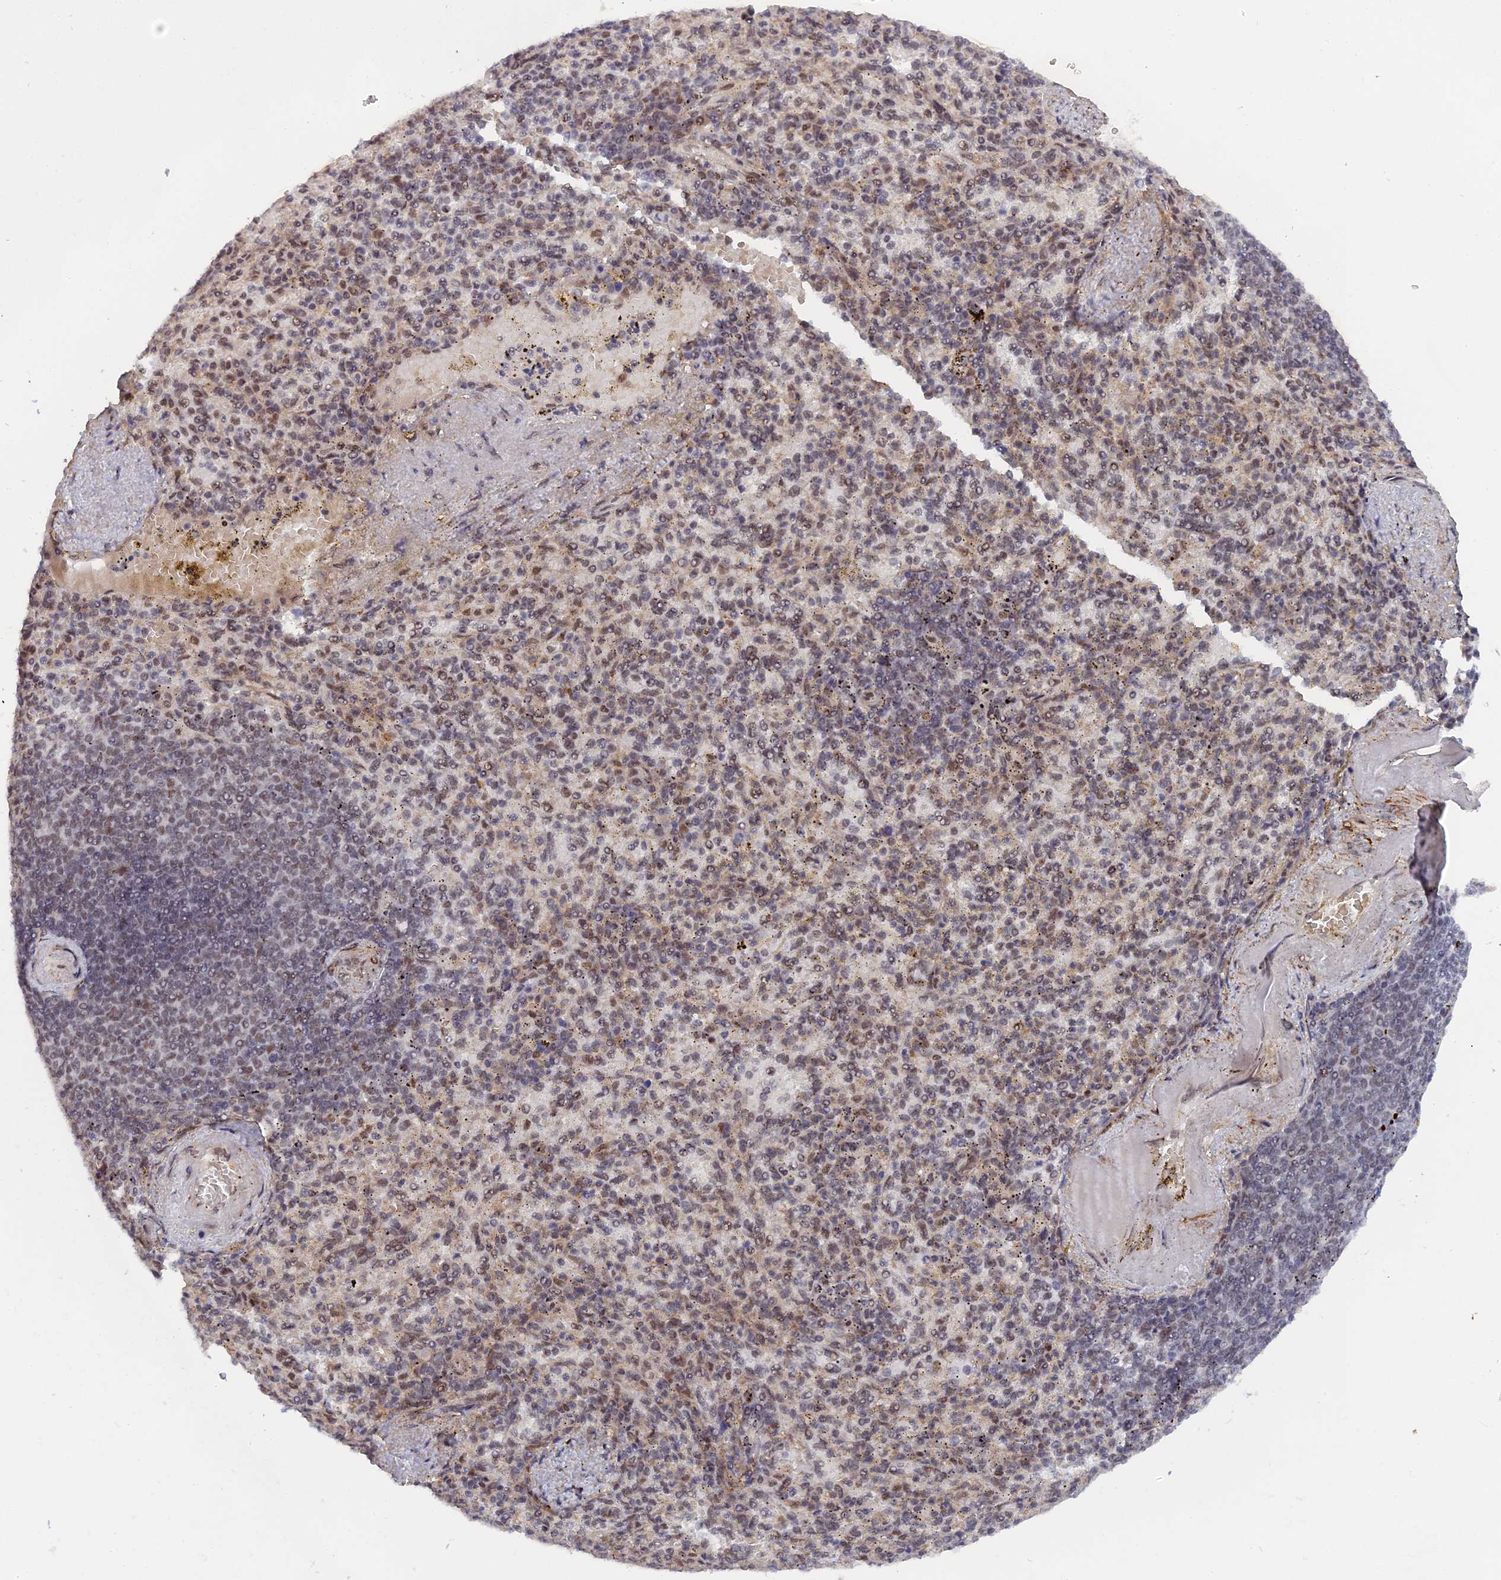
{"staining": {"intensity": "weak", "quantity": "25%-75%", "location": "nuclear"}, "tissue": "spleen", "cell_type": "Cells in red pulp", "image_type": "normal", "snomed": [{"axis": "morphology", "description": "Normal tissue, NOS"}, {"axis": "topography", "description": "Spleen"}], "caption": "High-power microscopy captured an immunohistochemistry photomicrograph of benign spleen, revealing weak nuclear staining in about 25%-75% of cells in red pulp.", "gene": "CCDC85A", "patient": {"sex": "female", "age": 74}}